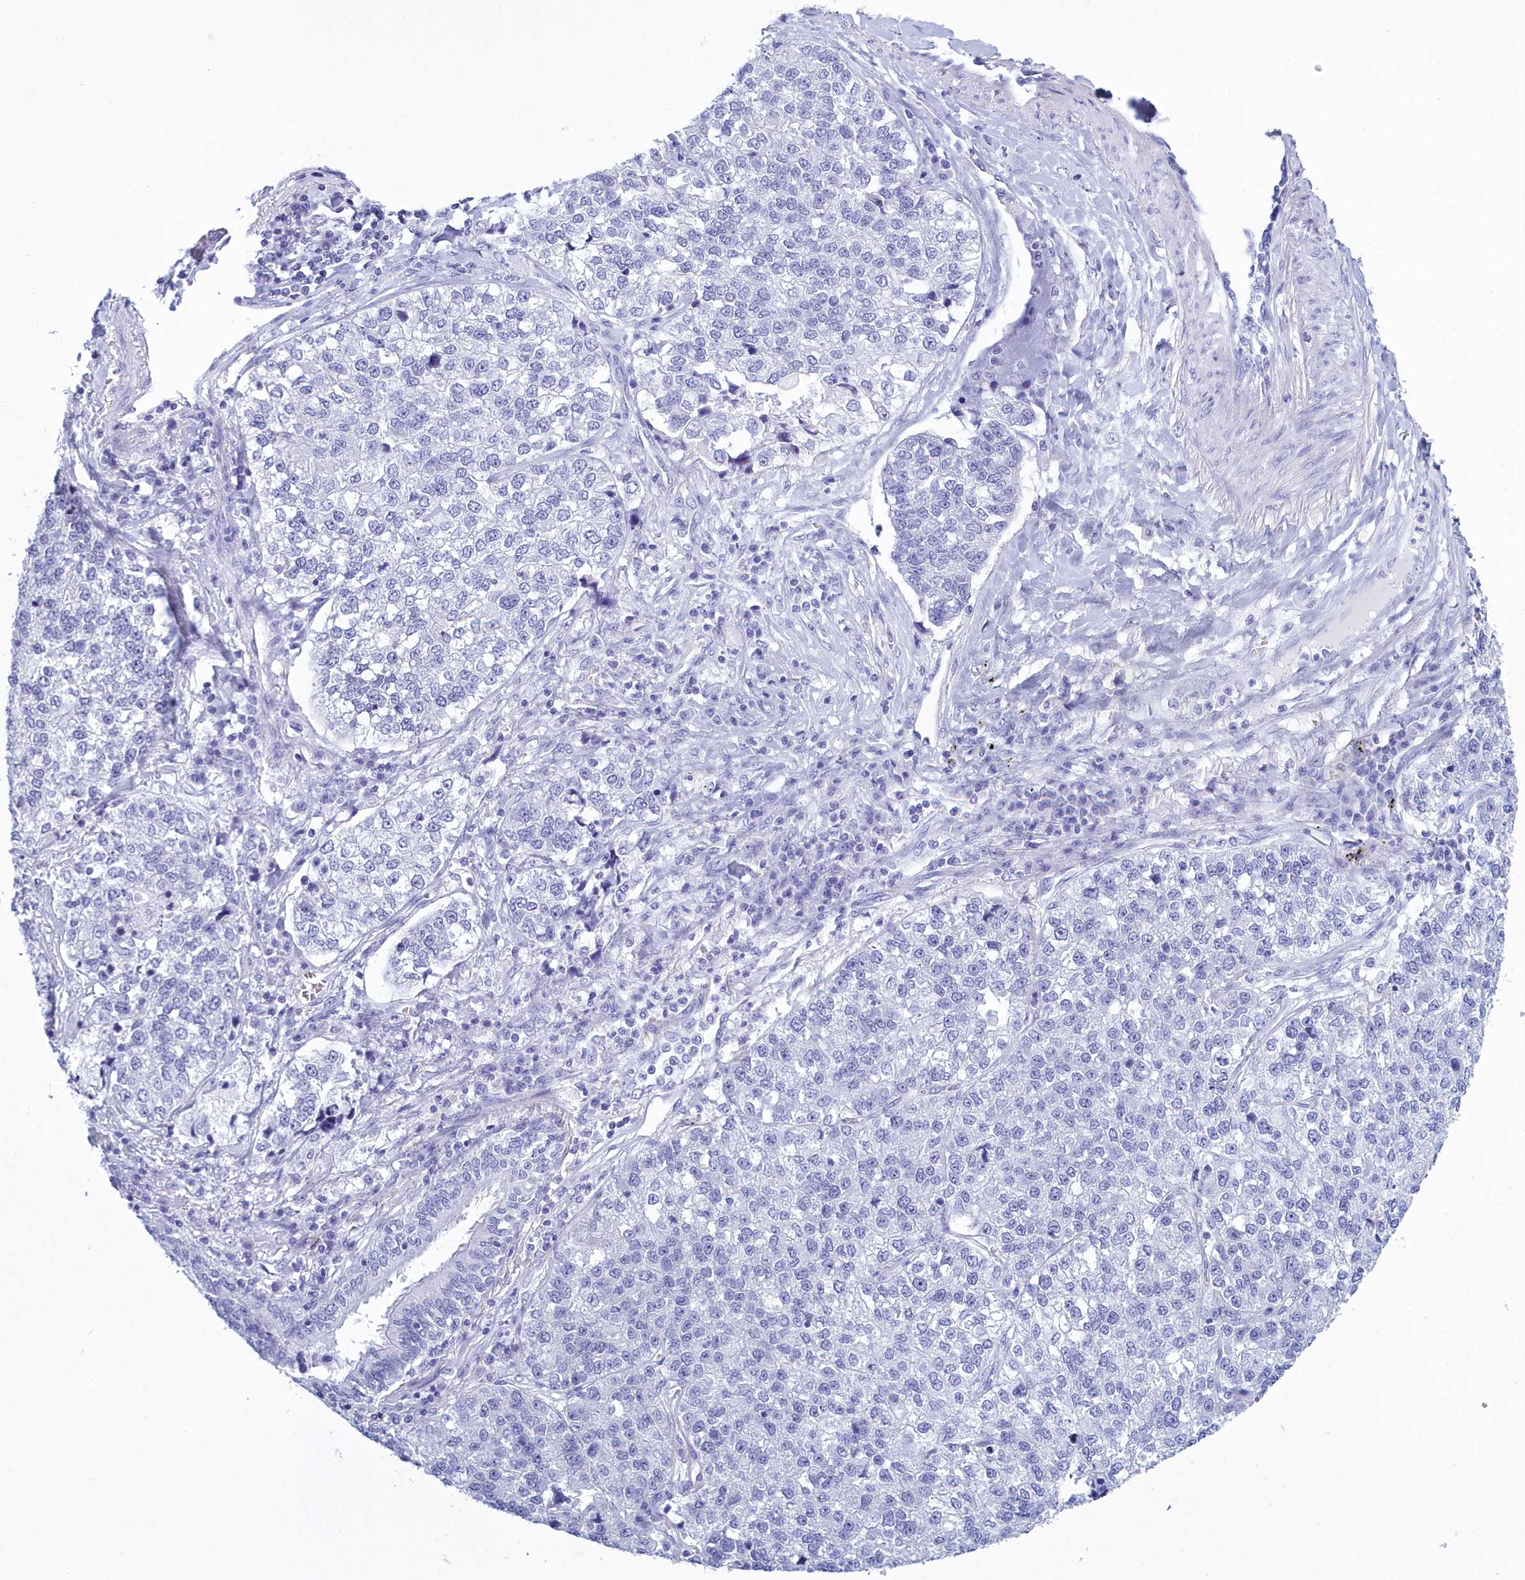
{"staining": {"intensity": "negative", "quantity": "none", "location": "none"}, "tissue": "lung cancer", "cell_type": "Tumor cells", "image_type": "cancer", "snomed": [{"axis": "morphology", "description": "Adenocarcinoma, NOS"}, {"axis": "topography", "description": "Lung"}], "caption": "Immunohistochemical staining of human lung cancer demonstrates no significant expression in tumor cells. The staining was performed using DAB to visualize the protein expression in brown, while the nuclei were stained in blue with hematoxylin (Magnification: 20x).", "gene": "TMEM97", "patient": {"sex": "male", "age": 49}}